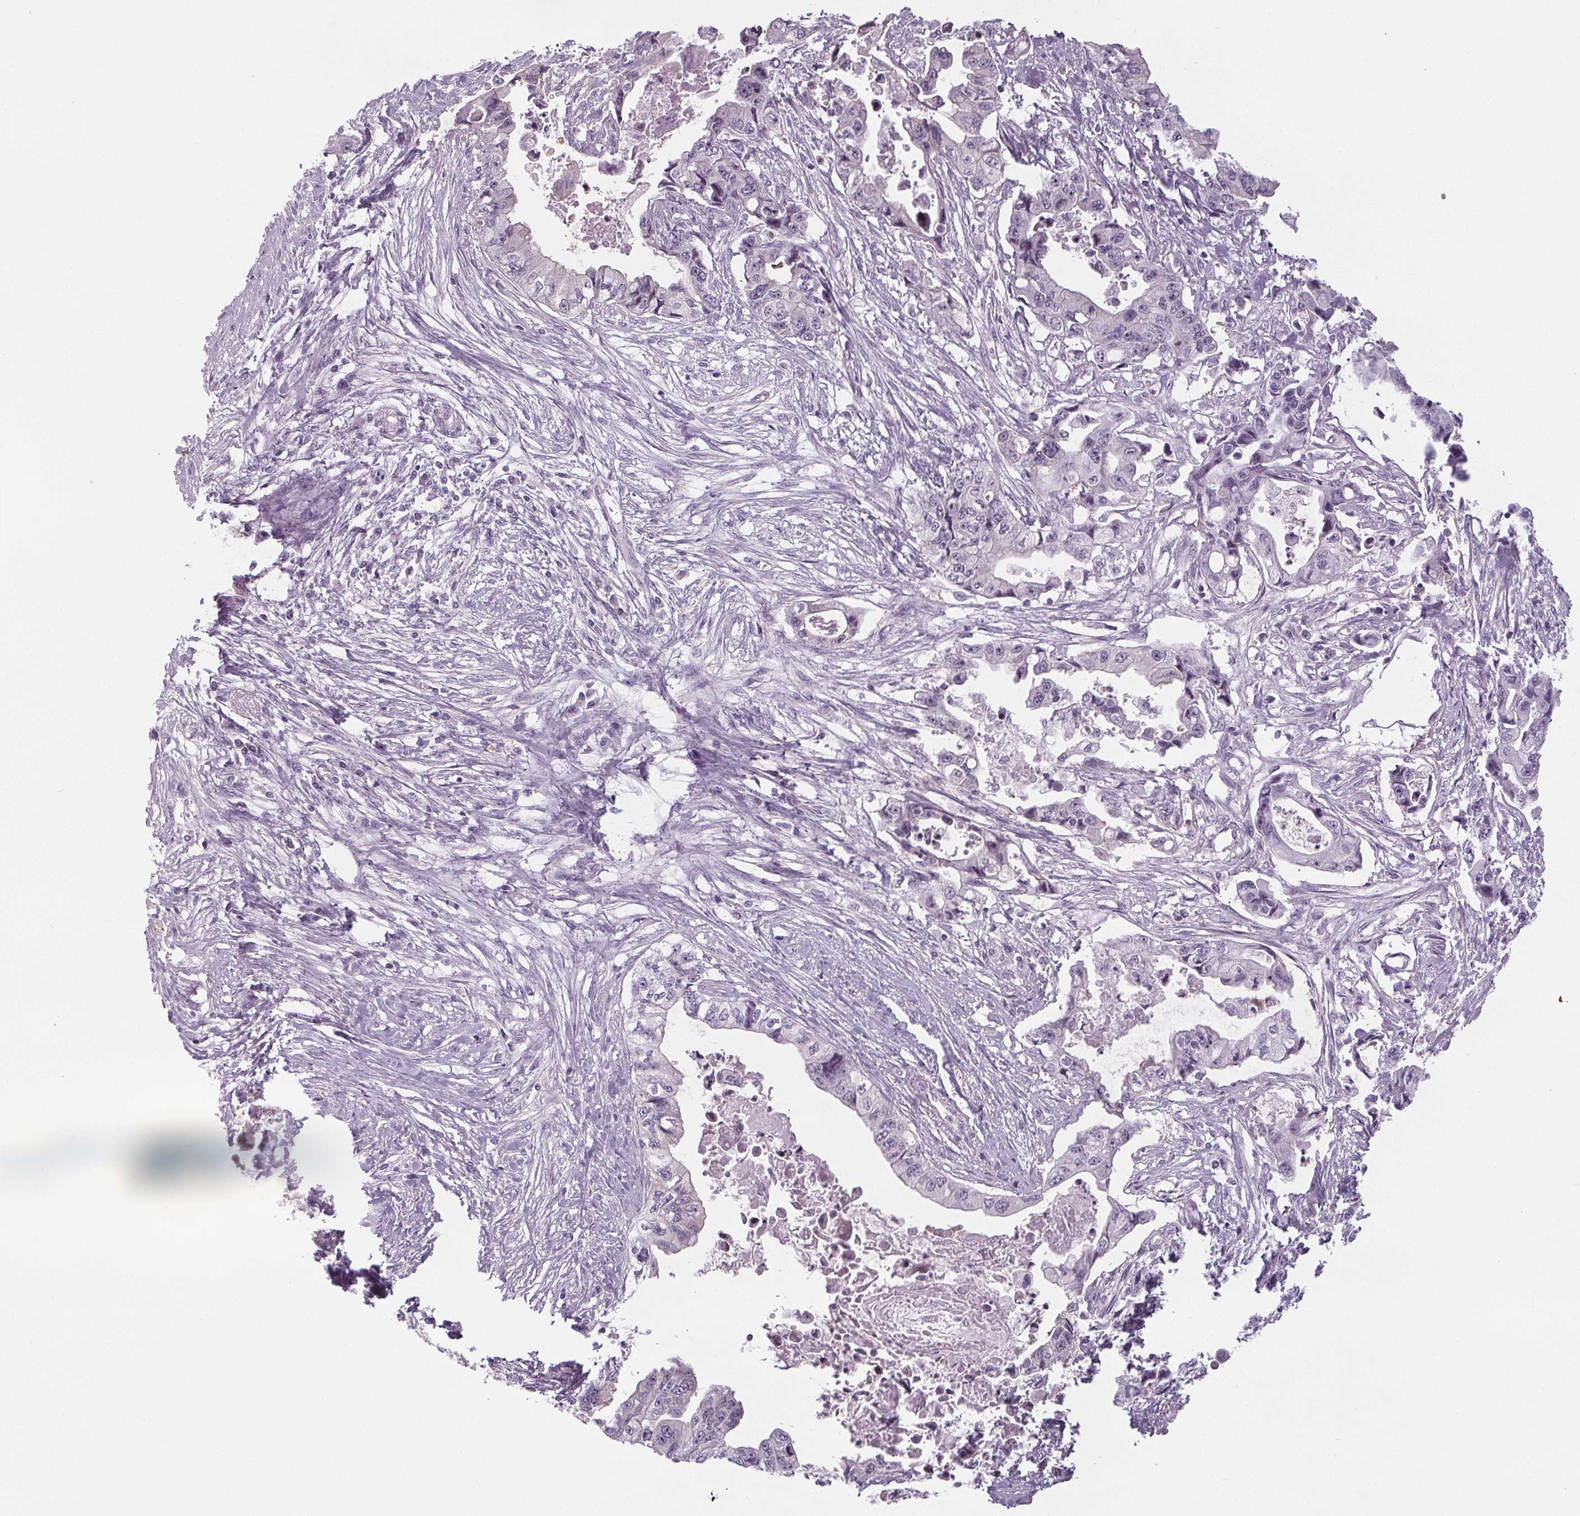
{"staining": {"intensity": "weak", "quantity": "<25%", "location": "nuclear"}, "tissue": "pancreatic cancer", "cell_type": "Tumor cells", "image_type": "cancer", "snomed": [{"axis": "morphology", "description": "Adenocarcinoma, NOS"}, {"axis": "topography", "description": "Pancreas"}], "caption": "DAB (3,3'-diaminobenzidine) immunohistochemical staining of pancreatic adenocarcinoma demonstrates no significant staining in tumor cells.", "gene": "NOLC1", "patient": {"sex": "male", "age": 66}}